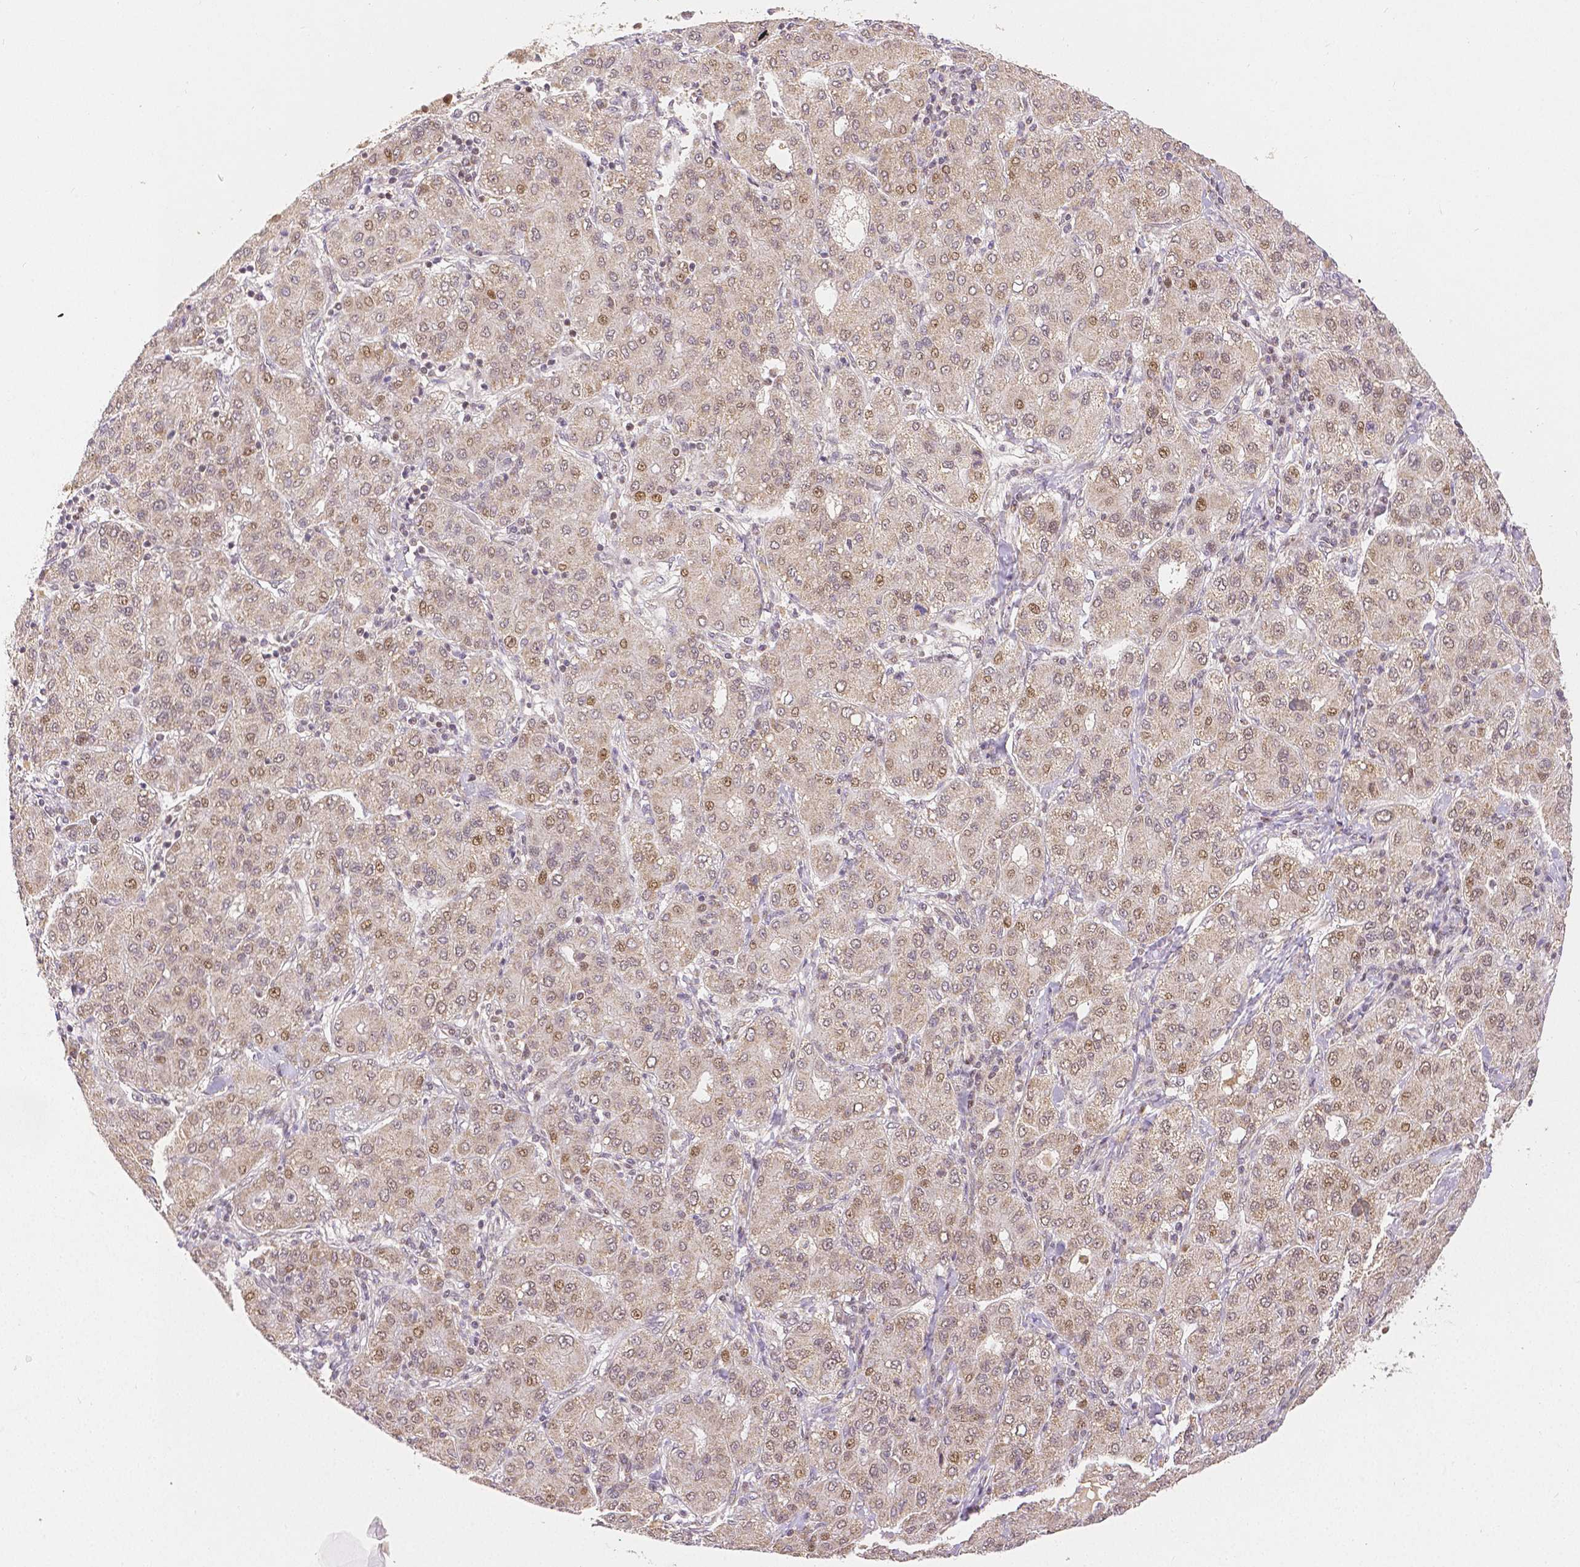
{"staining": {"intensity": "moderate", "quantity": "25%-75%", "location": "nuclear"}, "tissue": "liver cancer", "cell_type": "Tumor cells", "image_type": "cancer", "snomed": [{"axis": "morphology", "description": "Carcinoma, Hepatocellular, NOS"}, {"axis": "topography", "description": "Liver"}], "caption": "DAB (3,3'-diaminobenzidine) immunohistochemical staining of liver cancer (hepatocellular carcinoma) shows moderate nuclear protein positivity in approximately 25%-75% of tumor cells.", "gene": "RHOT1", "patient": {"sex": "male", "age": 65}}